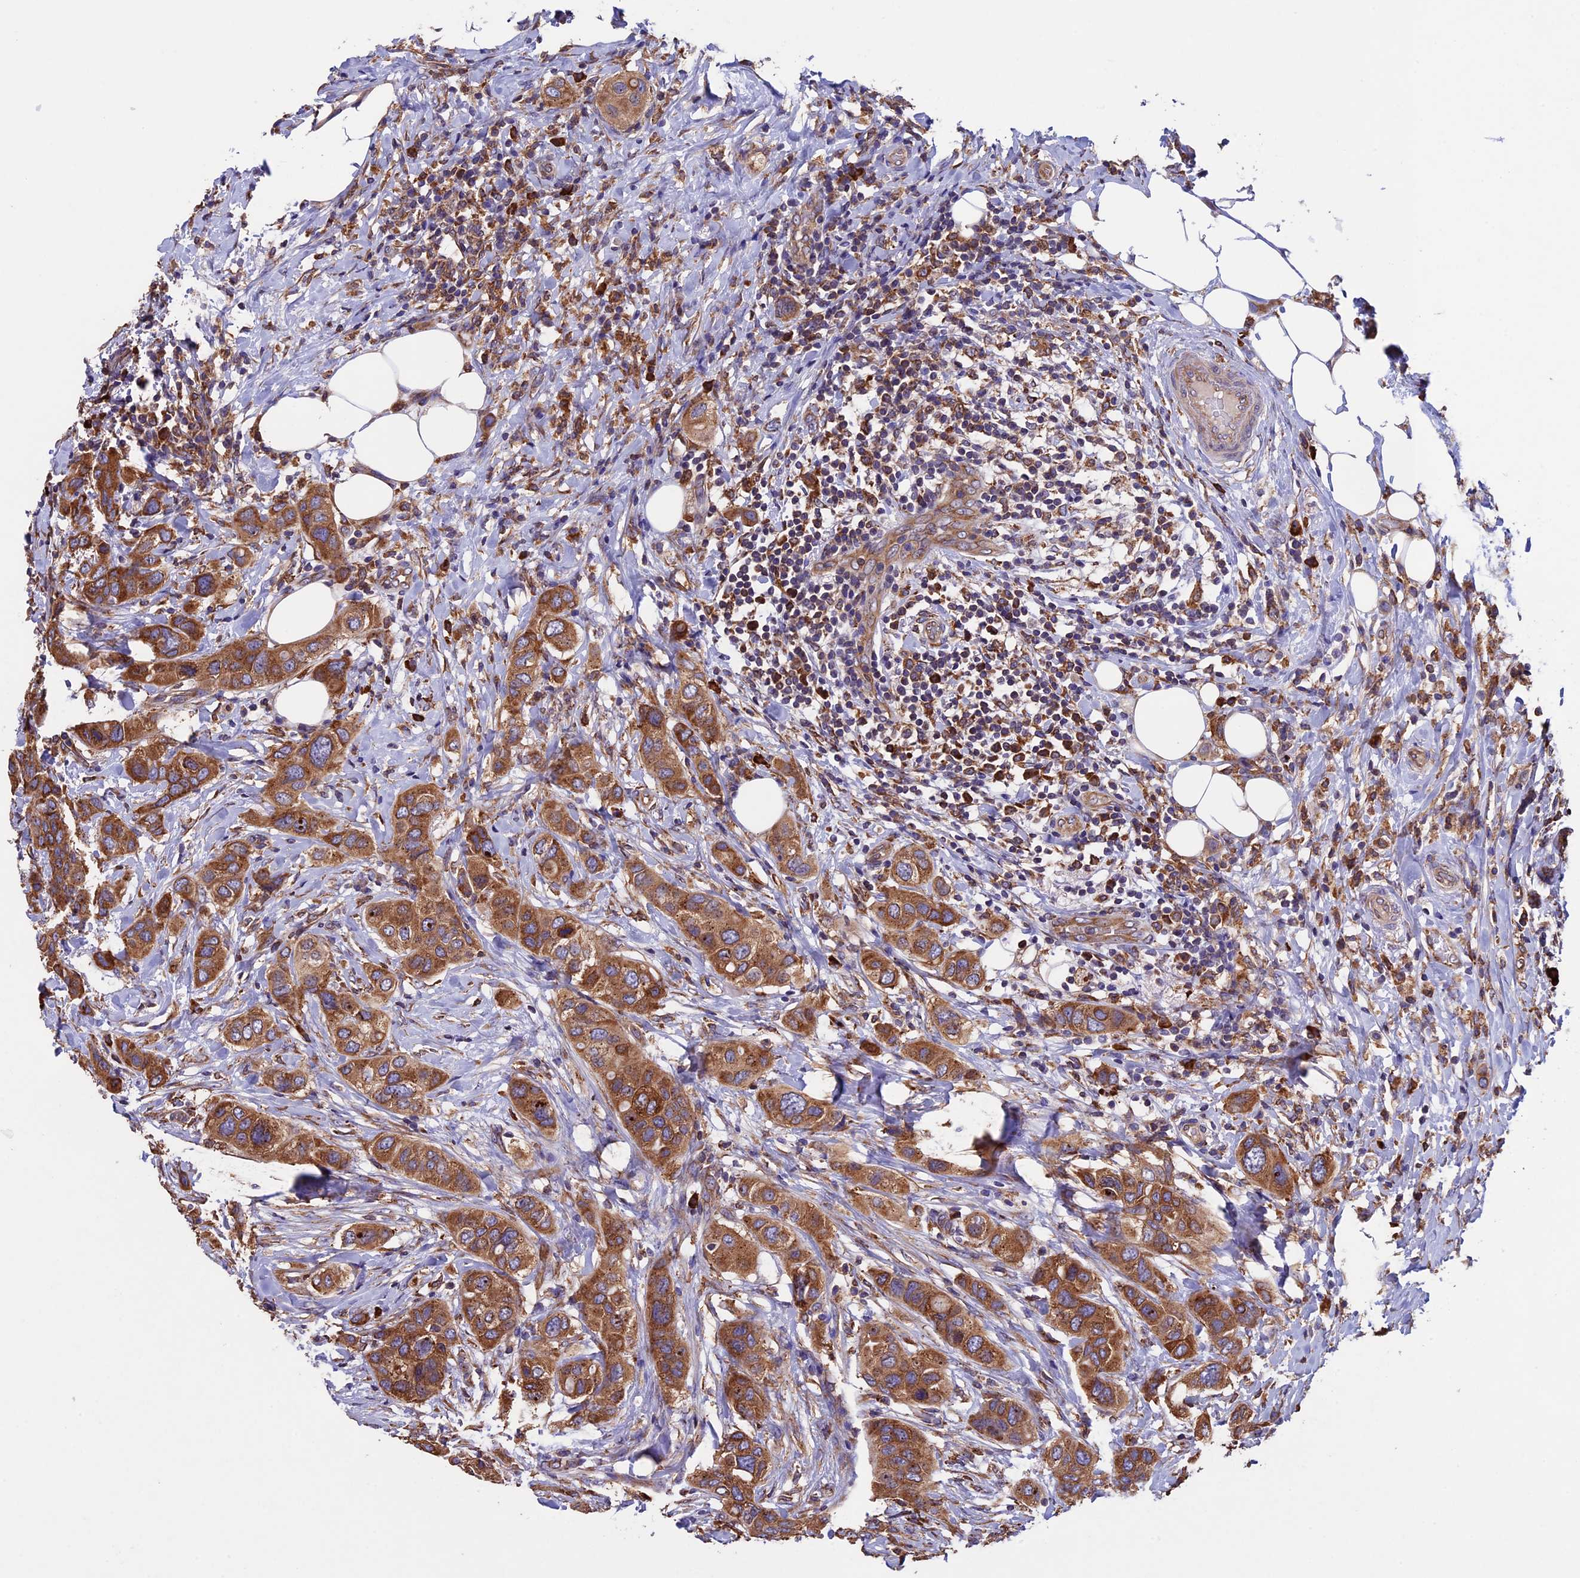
{"staining": {"intensity": "moderate", "quantity": ">75%", "location": "cytoplasmic/membranous"}, "tissue": "breast cancer", "cell_type": "Tumor cells", "image_type": "cancer", "snomed": [{"axis": "morphology", "description": "Lobular carcinoma"}, {"axis": "topography", "description": "Breast"}], "caption": "Immunohistochemical staining of breast cancer (lobular carcinoma) shows medium levels of moderate cytoplasmic/membranous protein staining in about >75% of tumor cells.", "gene": "BTBD3", "patient": {"sex": "female", "age": 51}}